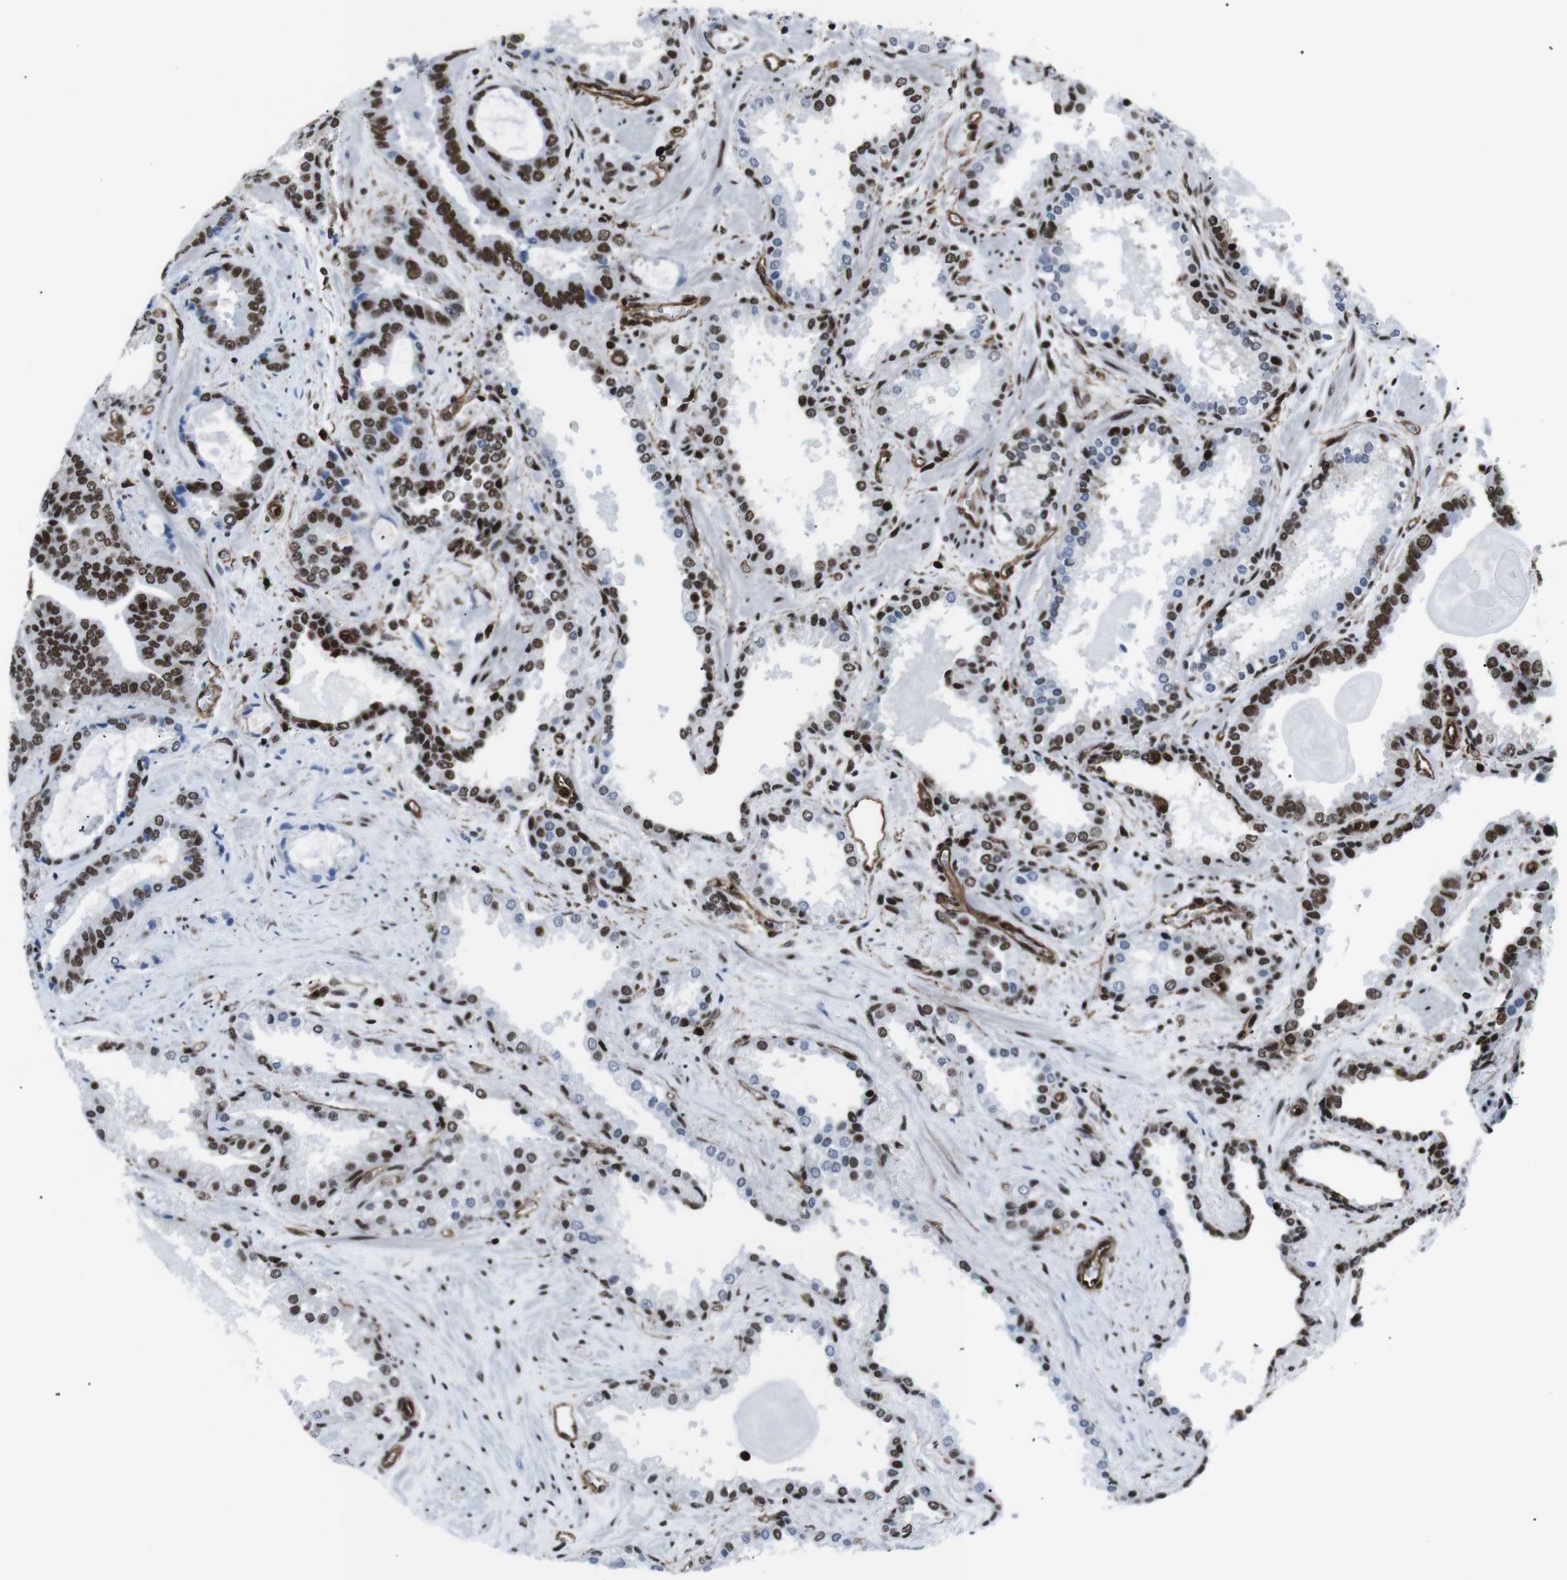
{"staining": {"intensity": "strong", "quantity": "25%-75%", "location": "nuclear"}, "tissue": "prostate cancer", "cell_type": "Tumor cells", "image_type": "cancer", "snomed": [{"axis": "morphology", "description": "Adenocarcinoma, Low grade"}, {"axis": "topography", "description": "Prostate"}], "caption": "Immunohistochemistry (DAB) staining of human low-grade adenocarcinoma (prostate) displays strong nuclear protein positivity in about 25%-75% of tumor cells.", "gene": "HNRNPU", "patient": {"sex": "male", "age": 60}}